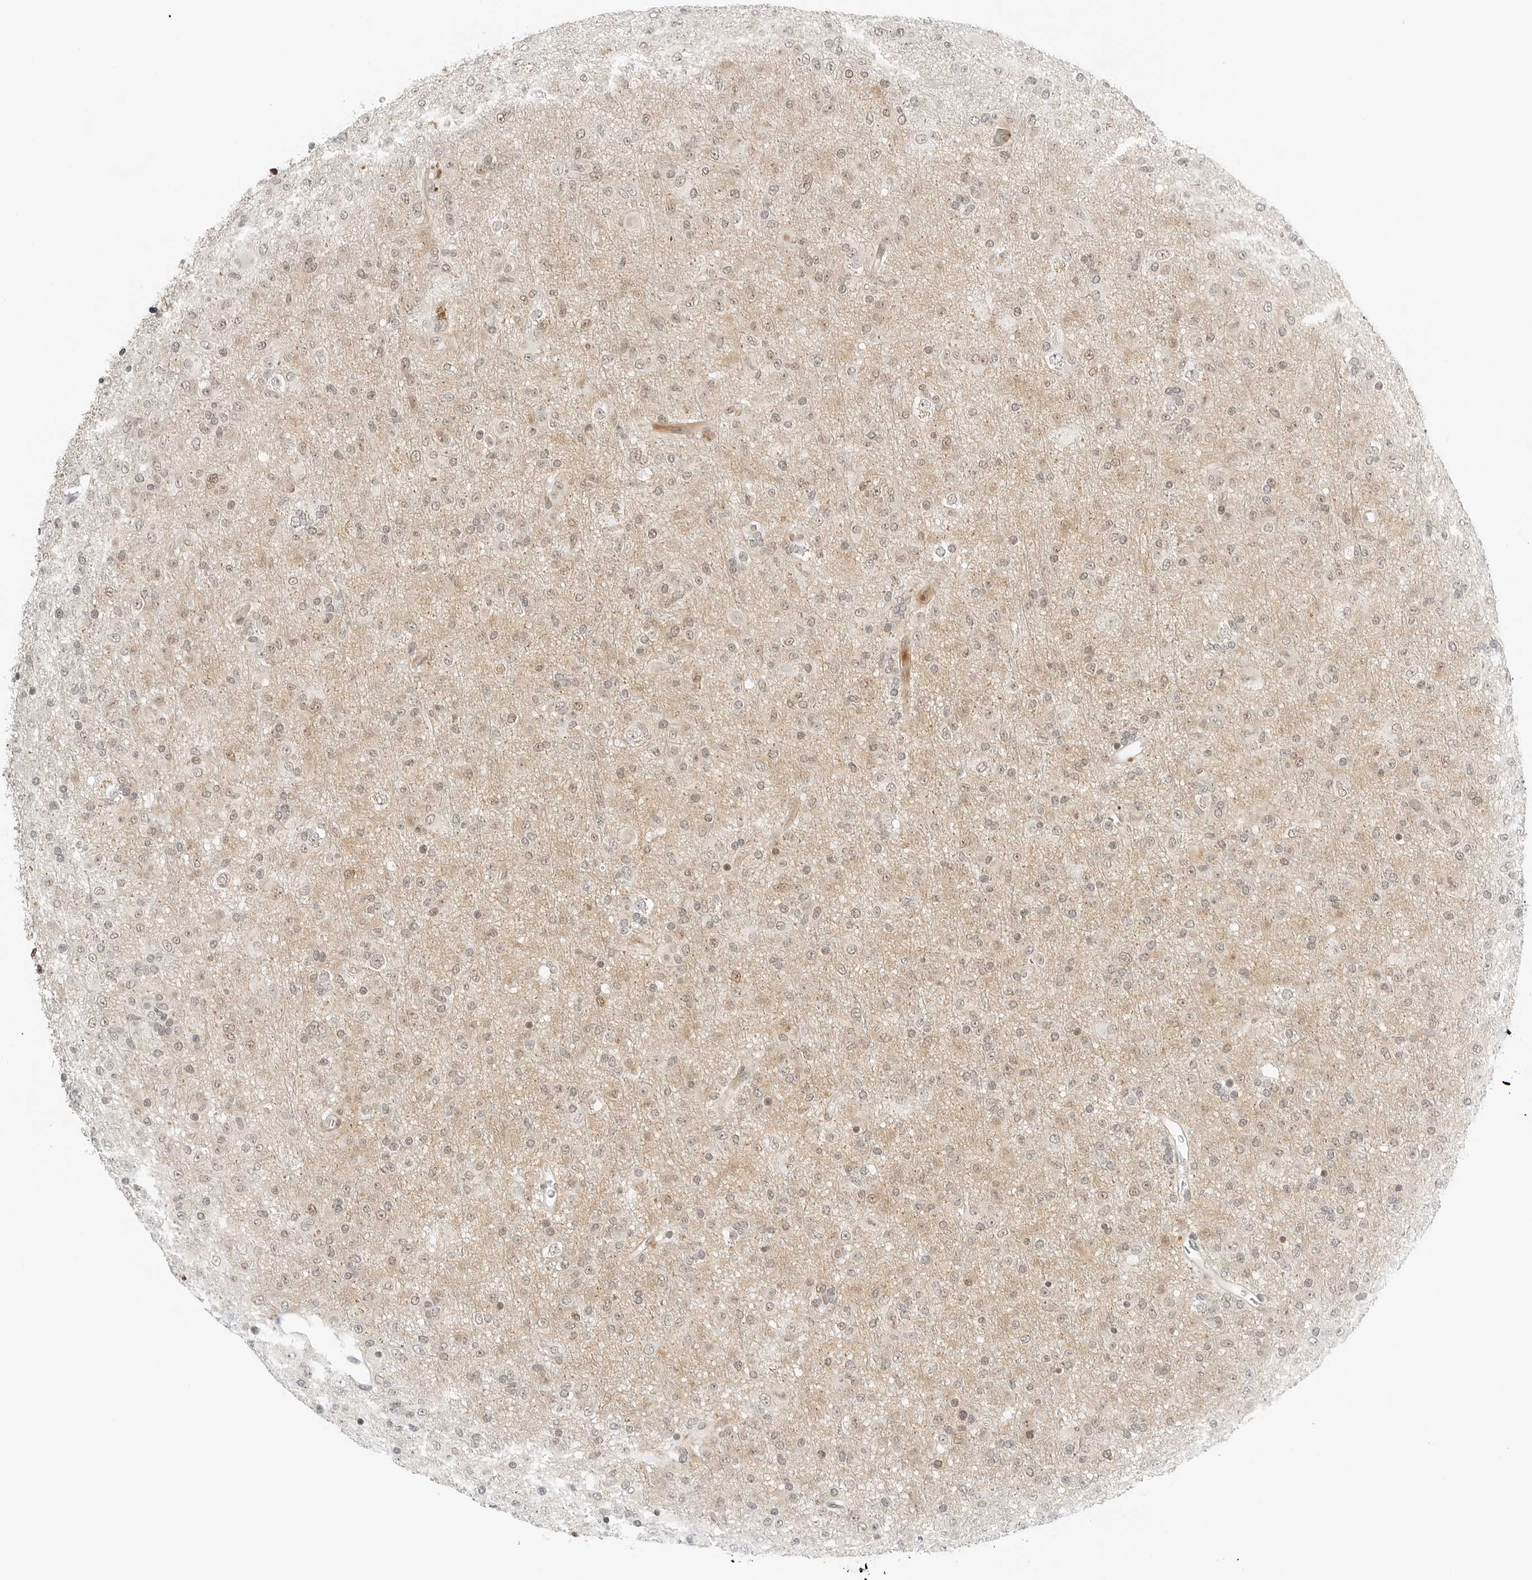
{"staining": {"intensity": "weak", "quantity": "25%-75%", "location": "nuclear"}, "tissue": "glioma", "cell_type": "Tumor cells", "image_type": "cancer", "snomed": [{"axis": "morphology", "description": "Glioma, malignant, Low grade"}, {"axis": "topography", "description": "Brain"}], "caption": "Tumor cells show weak nuclear staining in approximately 25%-75% of cells in glioma. (DAB (3,3'-diaminobenzidine) IHC, brown staining for protein, blue staining for nuclei).", "gene": "NEO1", "patient": {"sex": "male", "age": 65}}